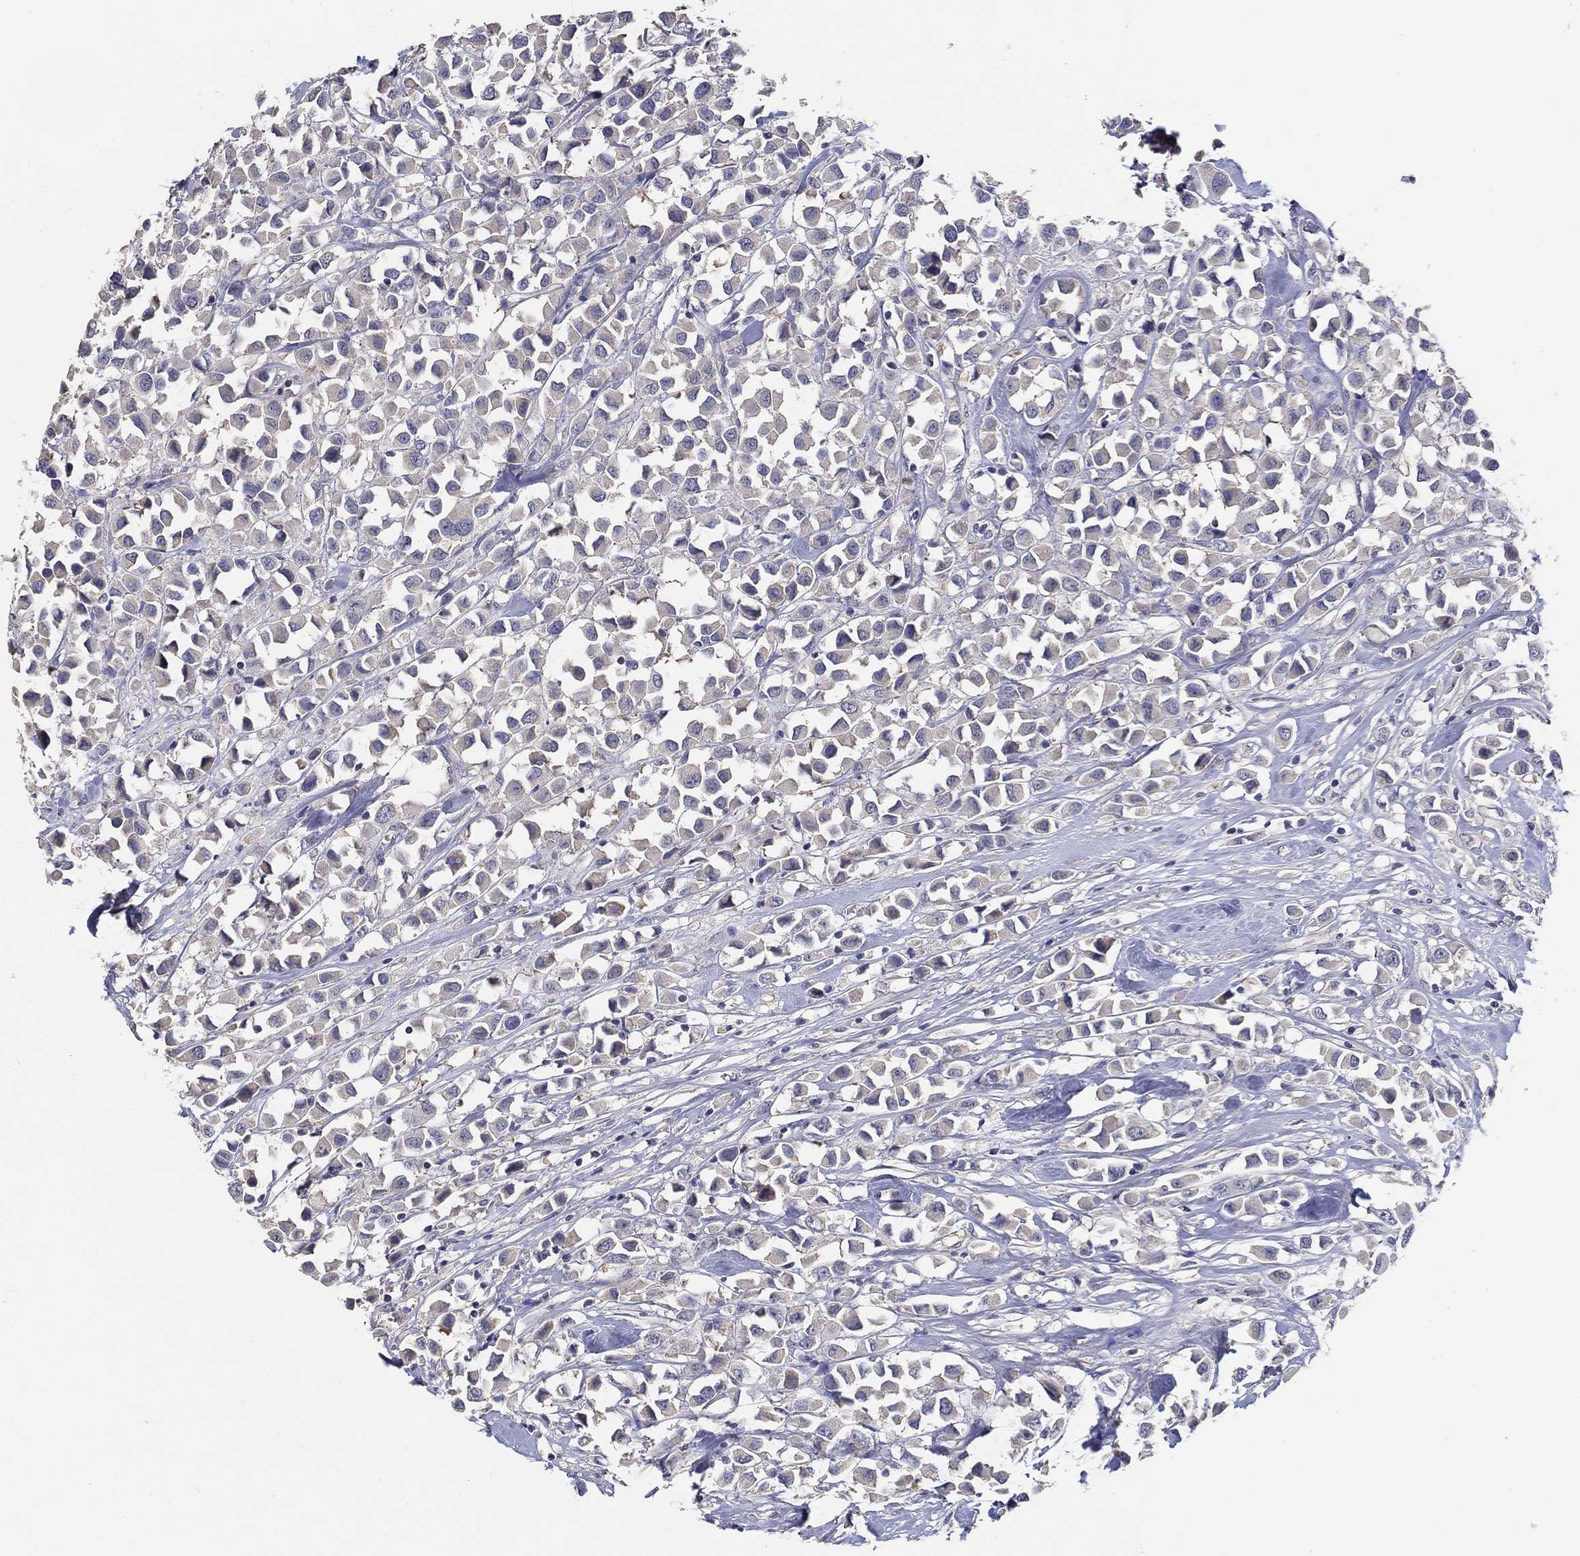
{"staining": {"intensity": "negative", "quantity": "none", "location": "none"}, "tissue": "breast cancer", "cell_type": "Tumor cells", "image_type": "cancer", "snomed": [{"axis": "morphology", "description": "Duct carcinoma"}, {"axis": "topography", "description": "Breast"}], "caption": "Immunohistochemistry (IHC) histopathology image of neoplastic tissue: infiltrating ductal carcinoma (breast) stained with DAB (3,3'-diaminobenzidine) demonstrates no significant protein expression in tumor cells.", "gene": "DOCK3", "patient": {"sex": "female", "age": 61}}